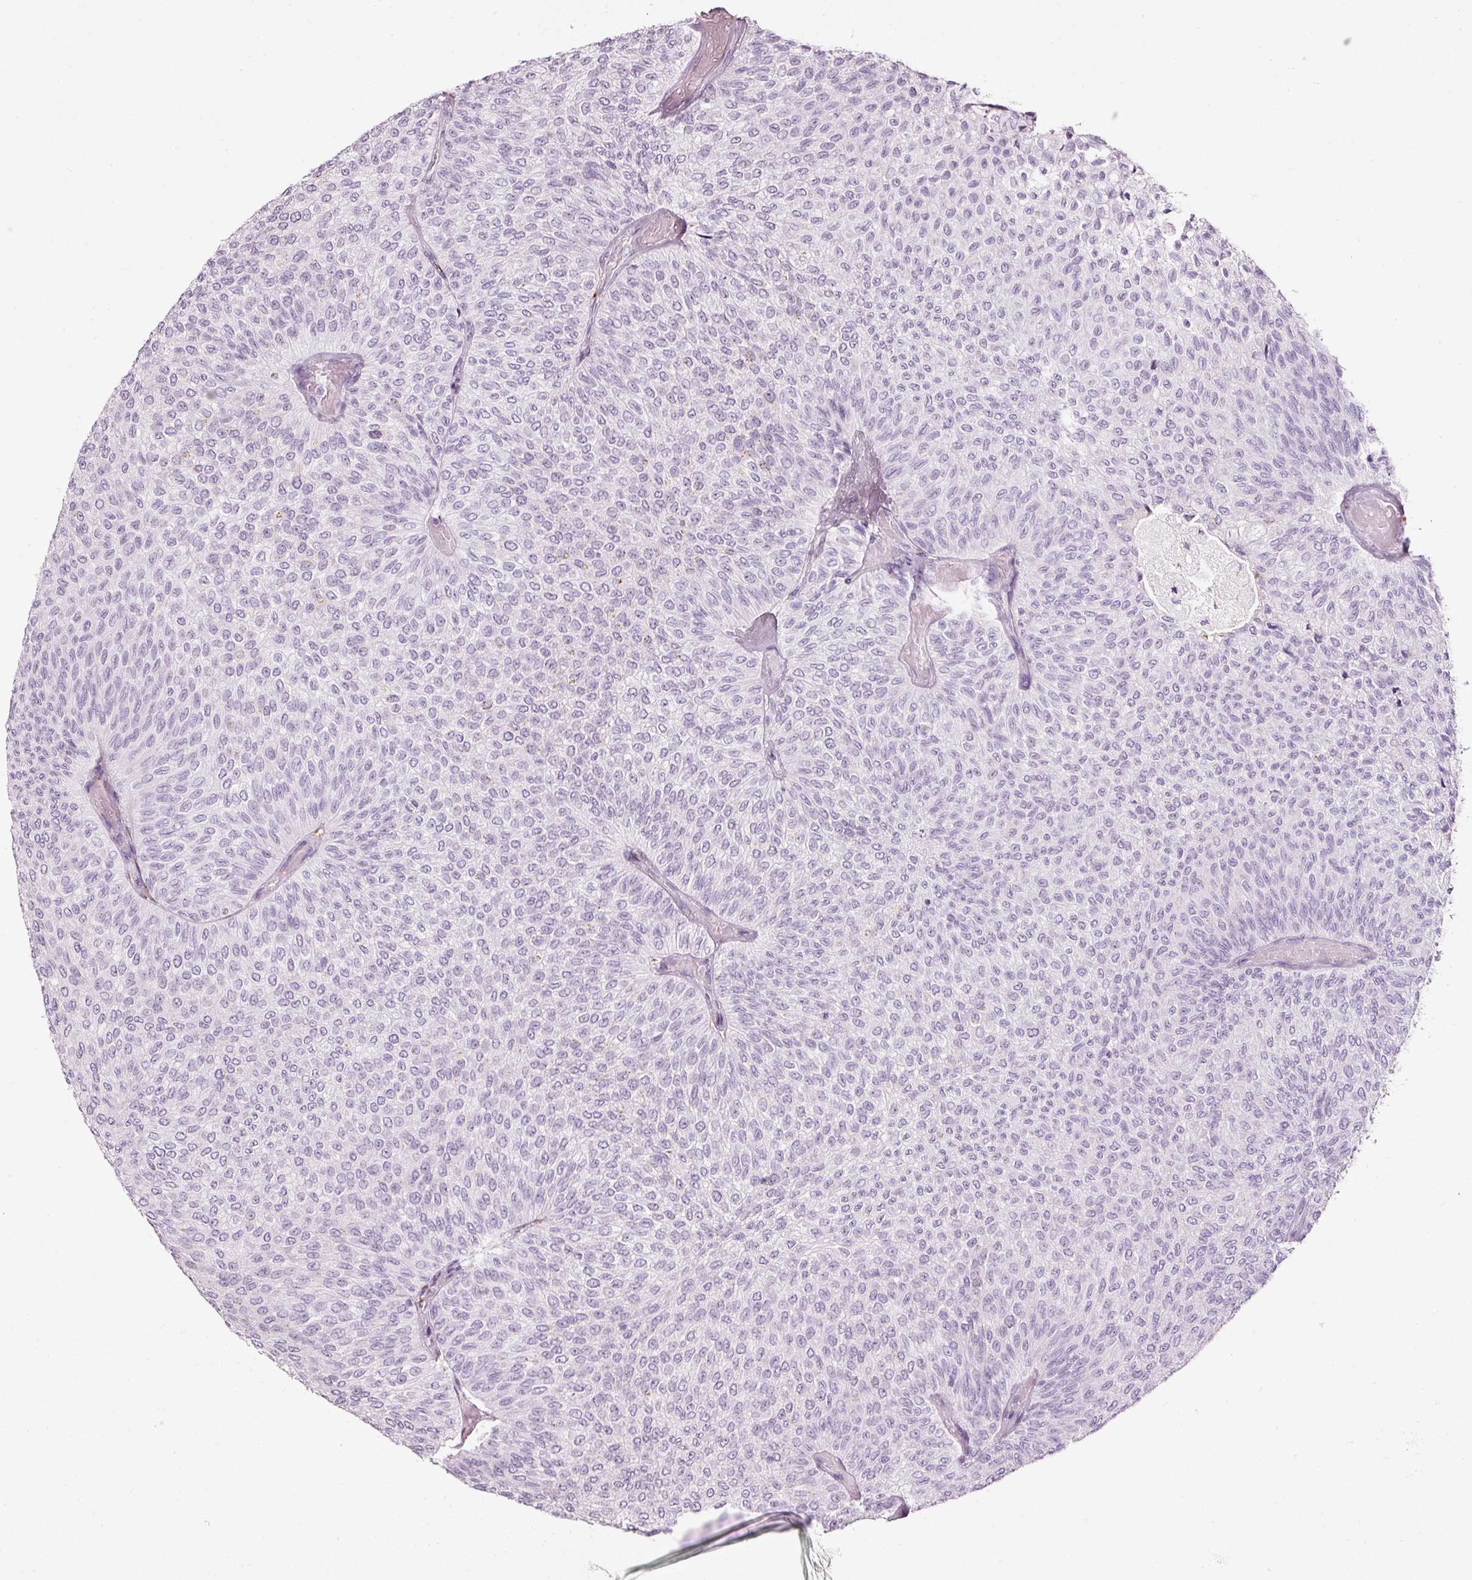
{"staining": {"intensity": "negative", "quantity": "none", "location": "none"}, "tissue": "urothelial cancer", "cell_type": "Tumor cells", "image_type": "cancer", "snomed": [{"axis": "morphology", "description": "Urothelial carcinoma, Low grade"}, {"axis": "topography", "description": "Urinary bladder"}], "caption": "Tumor cells are negative for protein expression in human urothelial carcinoma (low-grade). The staining was performed using DAB to visualize the protein expression in brown, while the nuclei were stained in blue with hematoxylin (Magnification: 20x).", "gene": "SDF4", "patient": {"sex": "male", "age": 78}}